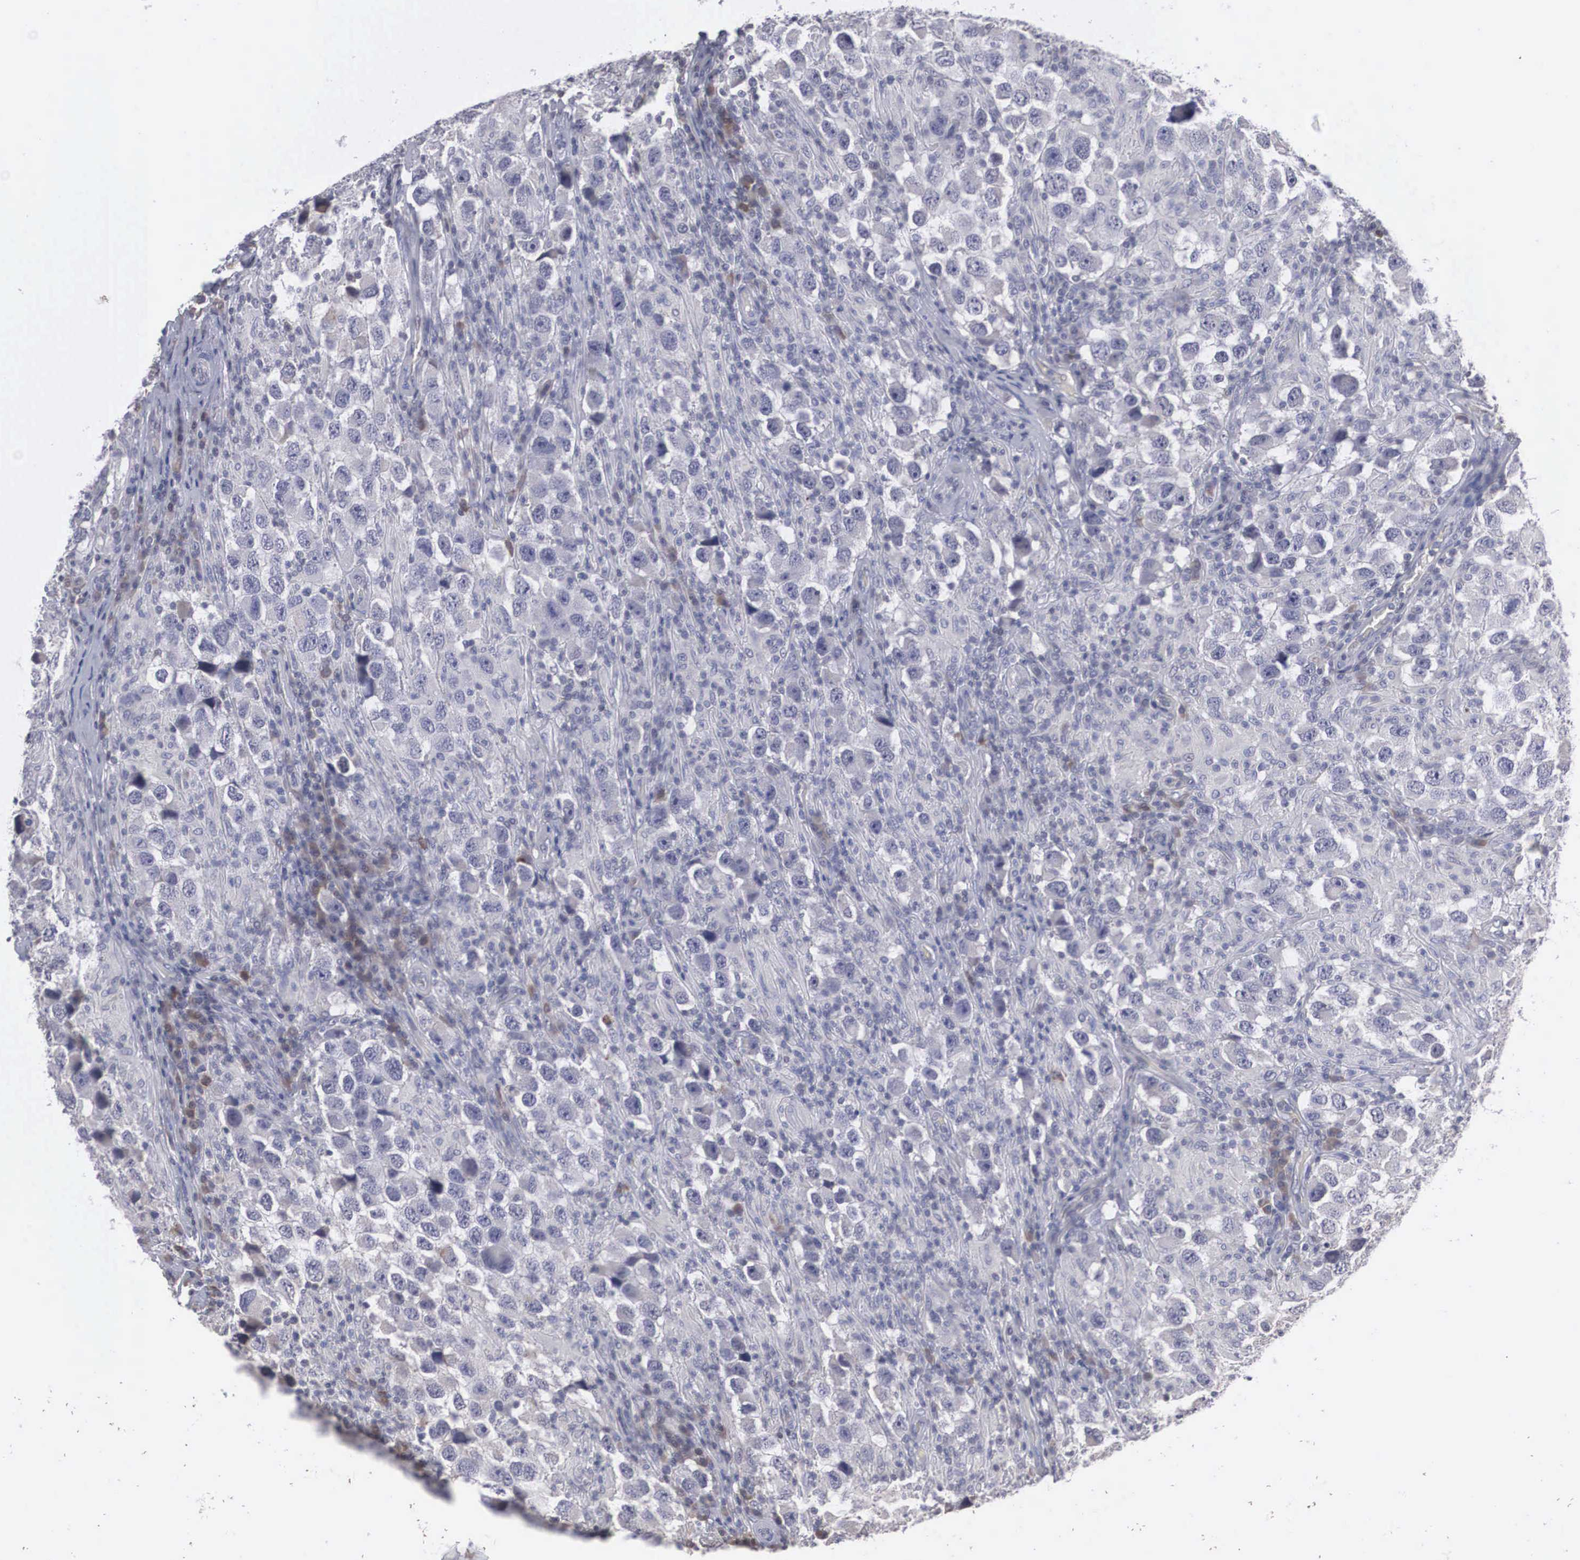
{"staining": {"intensity": "negative", "quantity": "none", "location": "none"}, "tissue": "testis cancer", "cell_type": "Tumor cells", "image_type": "cancer", "snomed": [{"axis": "morphology", "description": "Carcinoma, Embryonal, NOS"}, {"axis": "topography", "description": "Testis"}], "caption": "Testis cancer stained for a protein using IHC exhibits no expression tumor cells.", "gene": "WDR89", "patient": {"sex": "male", "age": 21}}